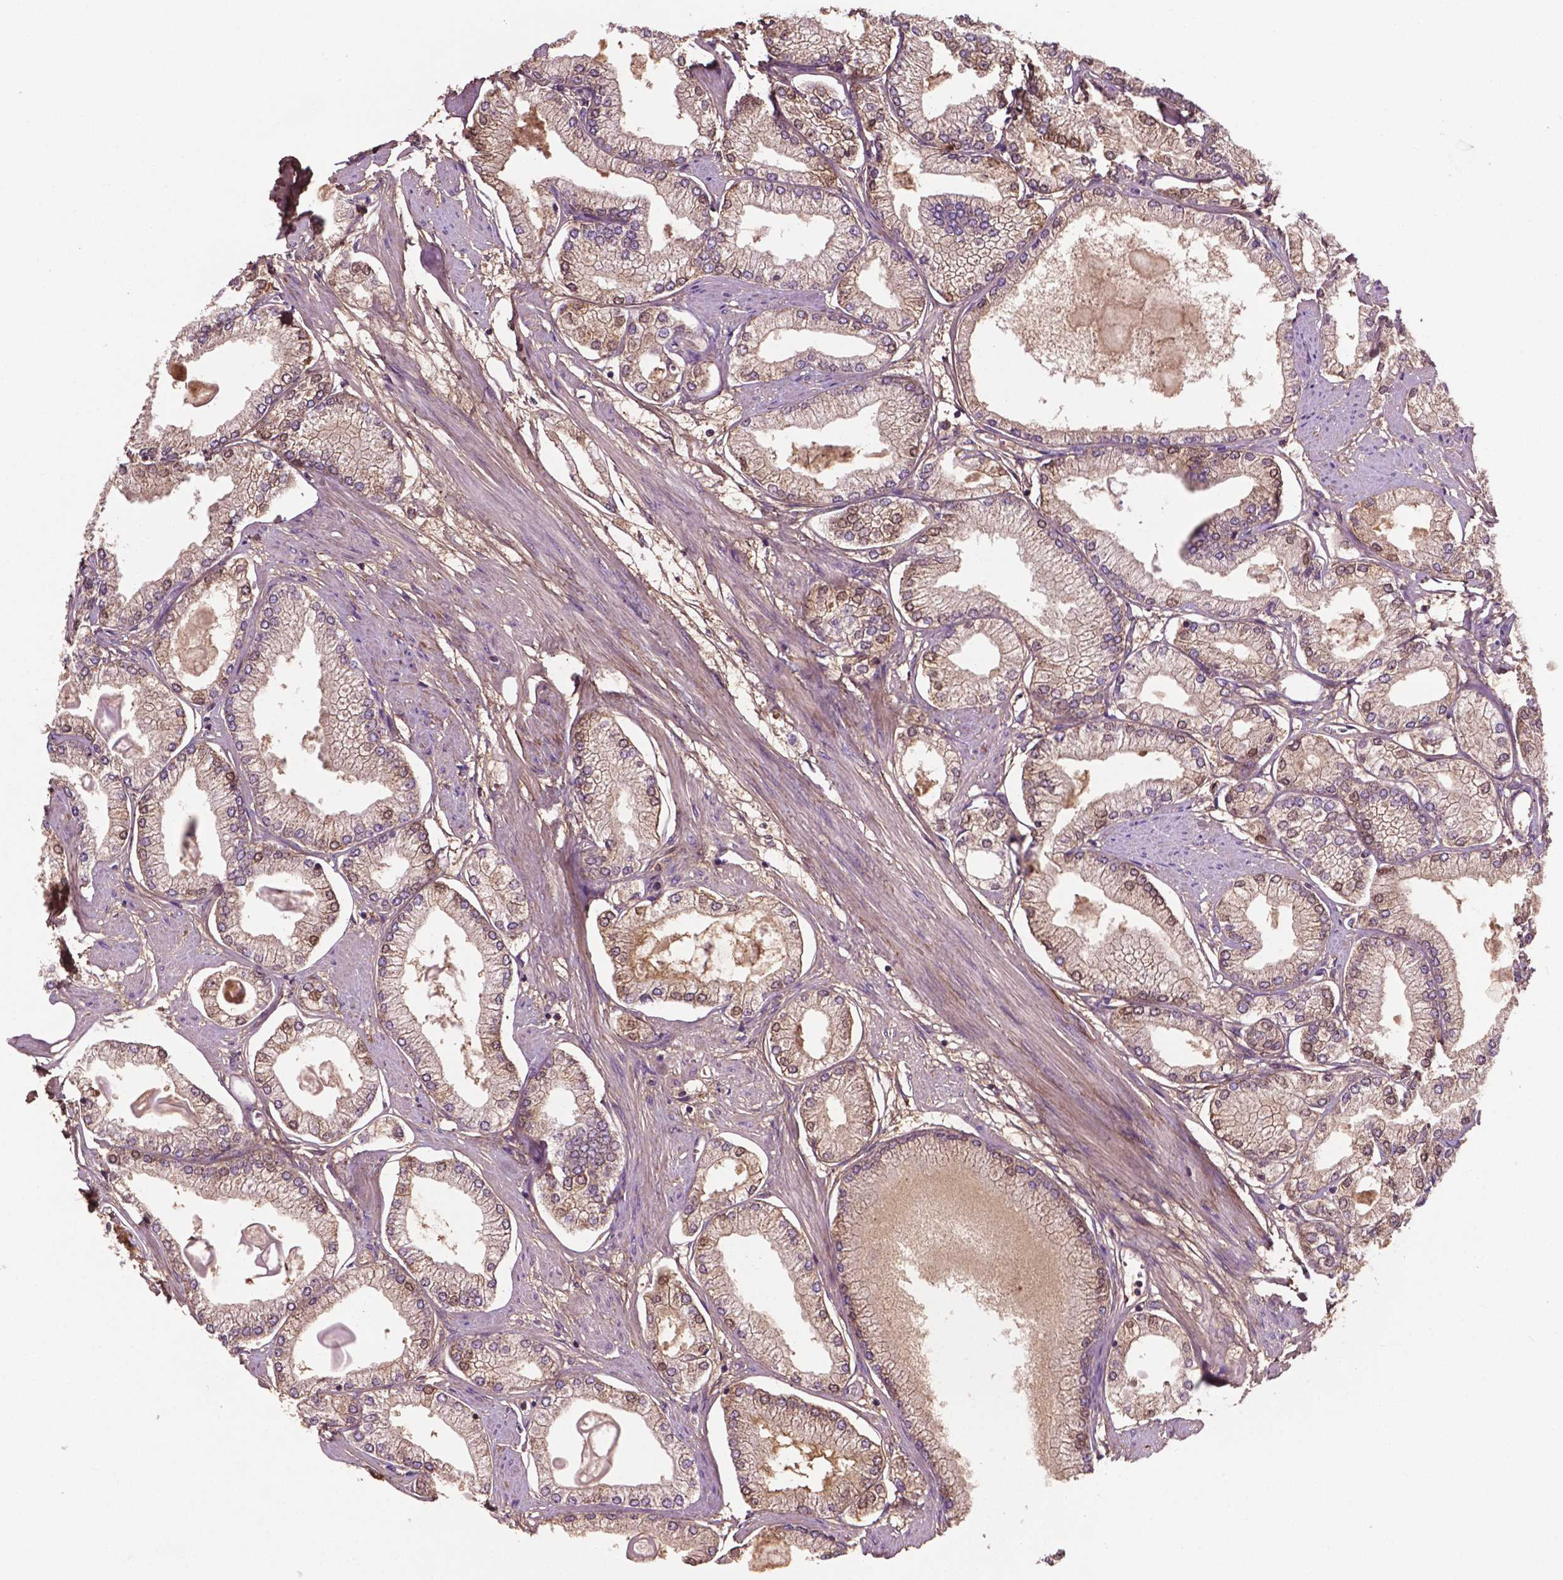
{"staining": {"intensity": "weak", "quantity": ">75%", "location": "cytoplasmic/membranous"}, "tissue": "prostate cancer", "cell_type": "Tumor cells", "image_type": "cancer", "snomed": [{"axis": "morphology", "description": "Adenocarcinoma, High grade"}, {"axis": "topography", "description": "Prostate"}], "caption": "Protein analysis of prostate cancer tissue exhibits weak cytoplasmic/membranous staining in approximately >75% of tumor cells.", "gene": "GJA9", "patient": {"sex": "male", "age": 68}}